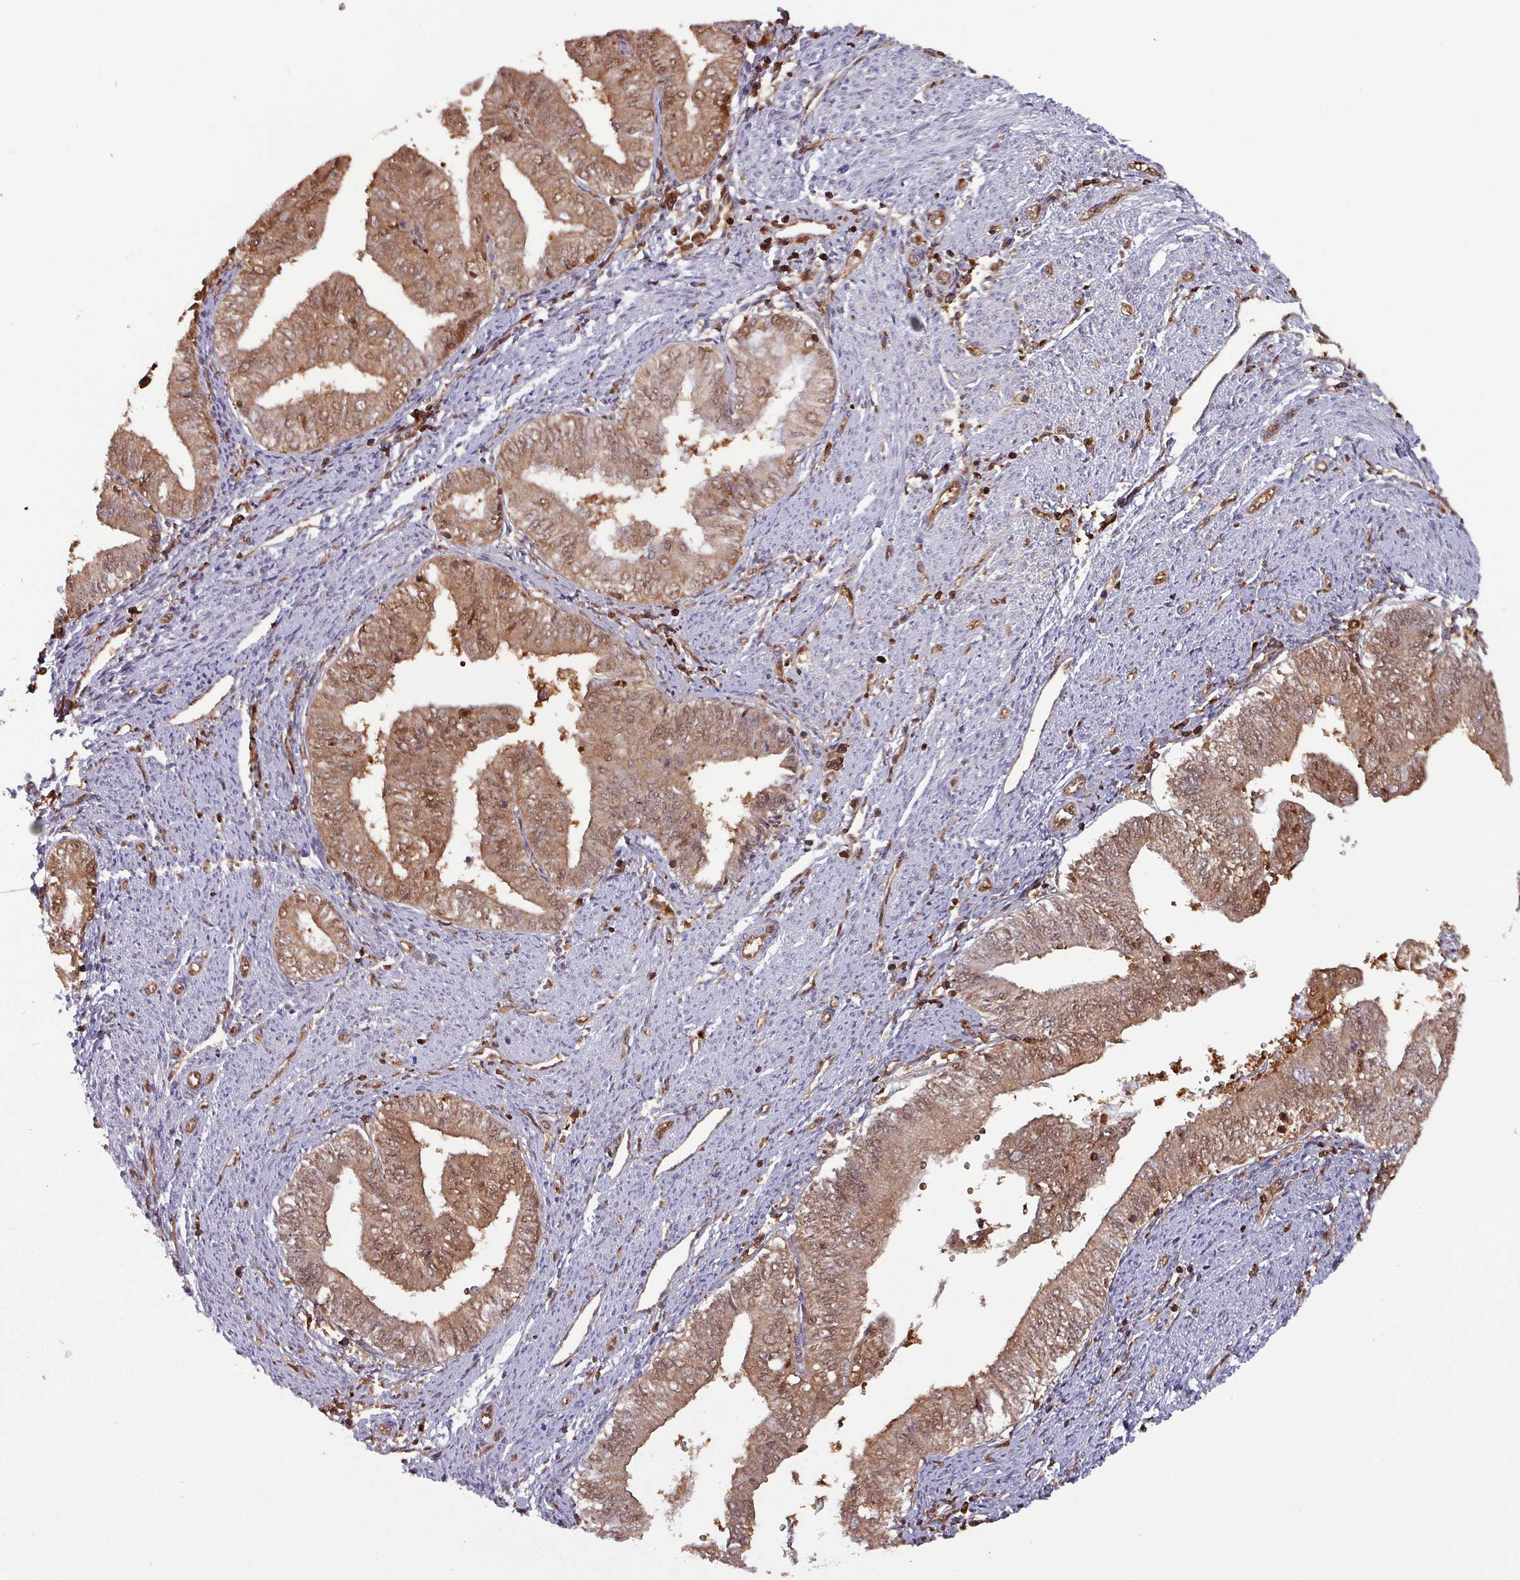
{"staining": {"intensity": "moderate", "quantity": ">75%", "location": "cytoplasmic/membranous,nuclear"}, "tissue": "endometrial cancer", "cell_type": "Tumor cells", "image_type": "cancer", "snomed": [{"axis": "morphology", "description": "Adenocarcinoma, NOS"}, {"axis": "topography", "description": "Endometrium"}], "caption": "Brown immunohistochemical staining in human endometrial cancer displays moderate cytoplasmic/membranous and nuclear positivity in about >75% of tumor cells. Immunohistochemistry (ihc) stains the protein of interest in brown and the nuclei are stained blue.", "gene": "PSMB8", "patient": {"sex": "female", "age": 66}}